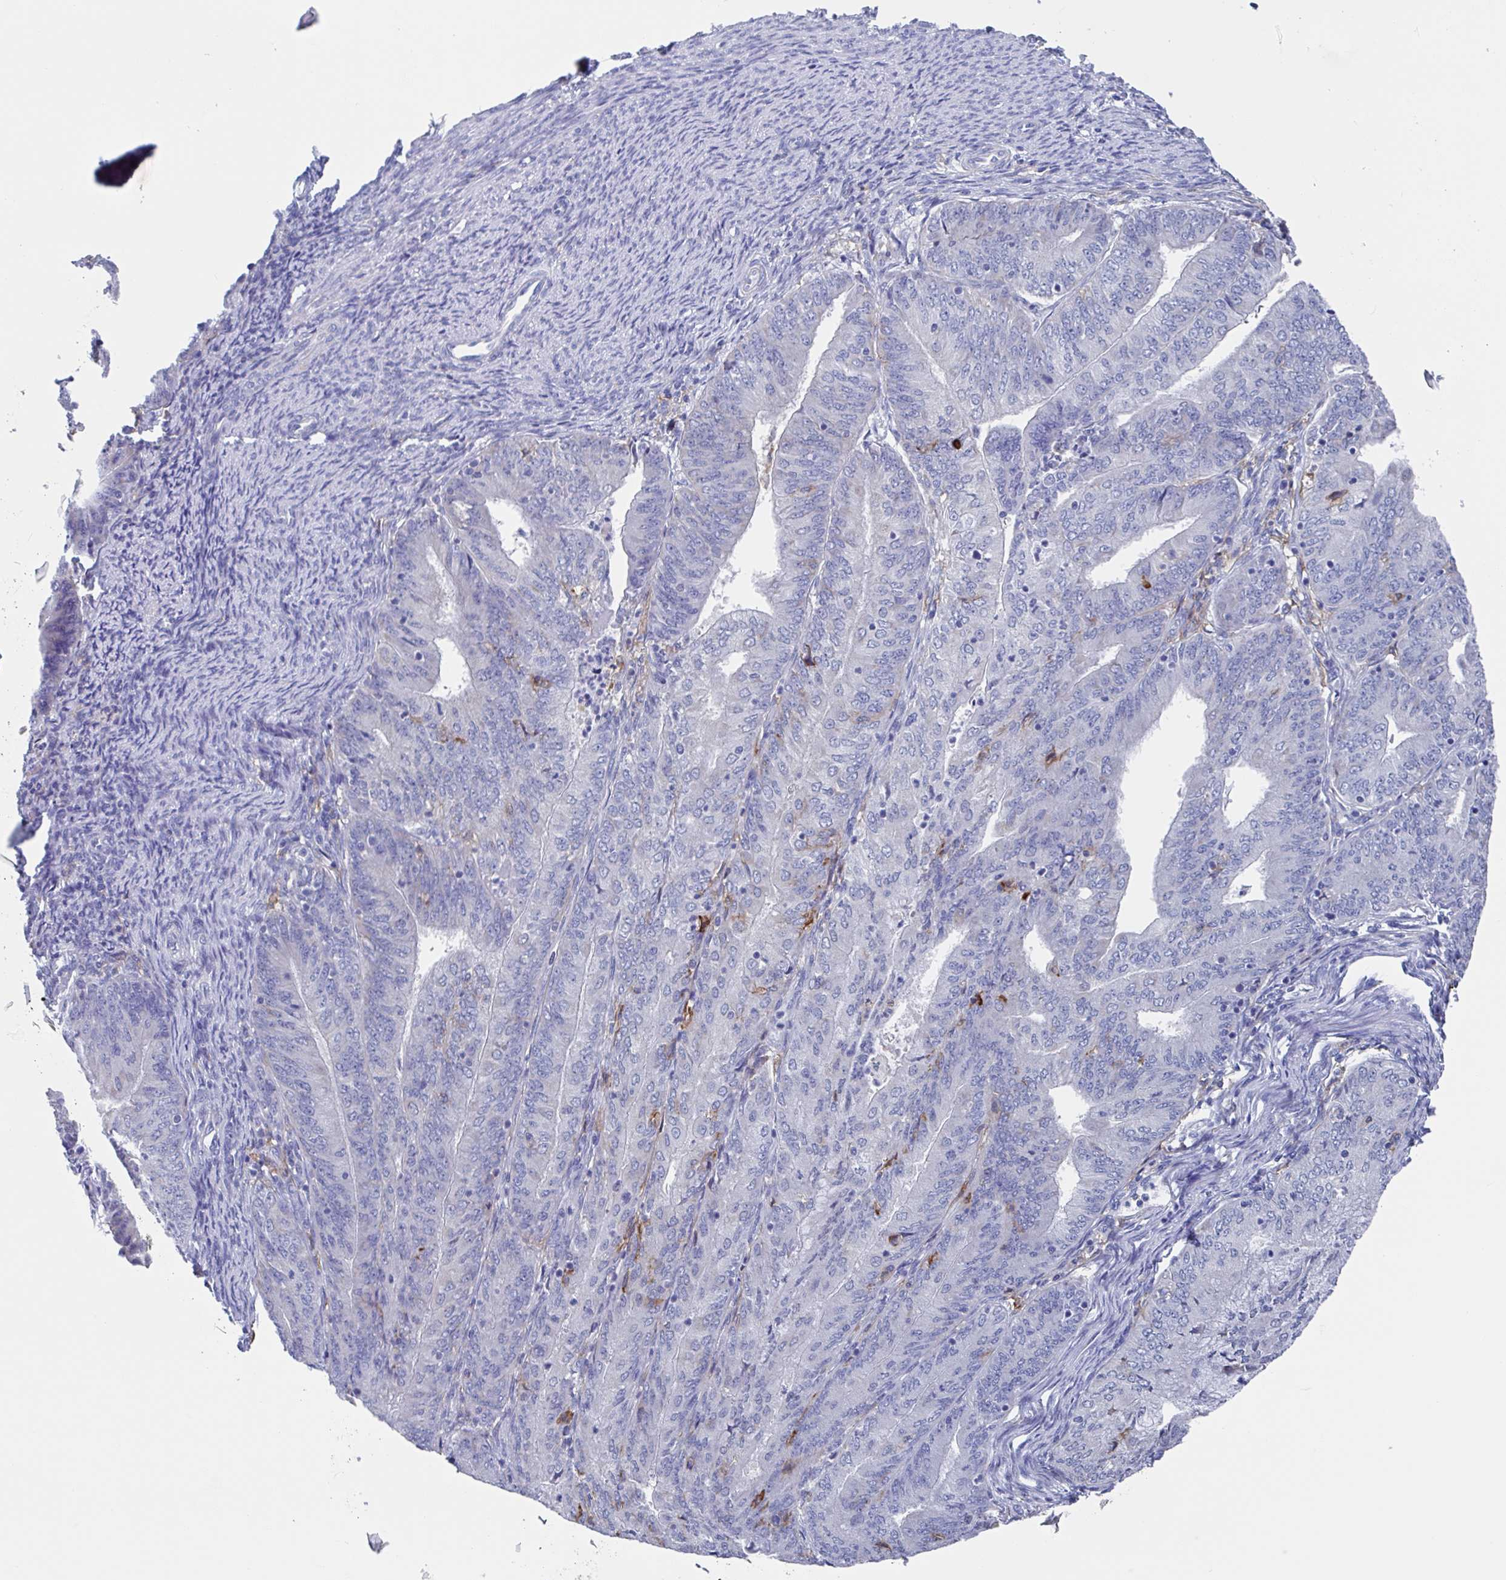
{"staining": {"intensity": "negative", "quantity": "none", "location": "none"}, "tissue": "endometrial cancer", "cell_type": "Tumor cells", "image_type": "cancer", "snomed": [{"axis": "morphology", "description": "Adenocarcinoma, NOS"}, {"axis": "topography", "description": "Endometrium"}], "caption": "Immunohistochemistry (IHC) histopathology image of neoplastic tissue: human endometrial adenocarcinoma stained with DAB (3,3'-diaminobenzidine) exhibits no significant protein positivity in tumor cells.", "gene": "FCGR3A", "patient": {"sex": "female", "age": 57}}